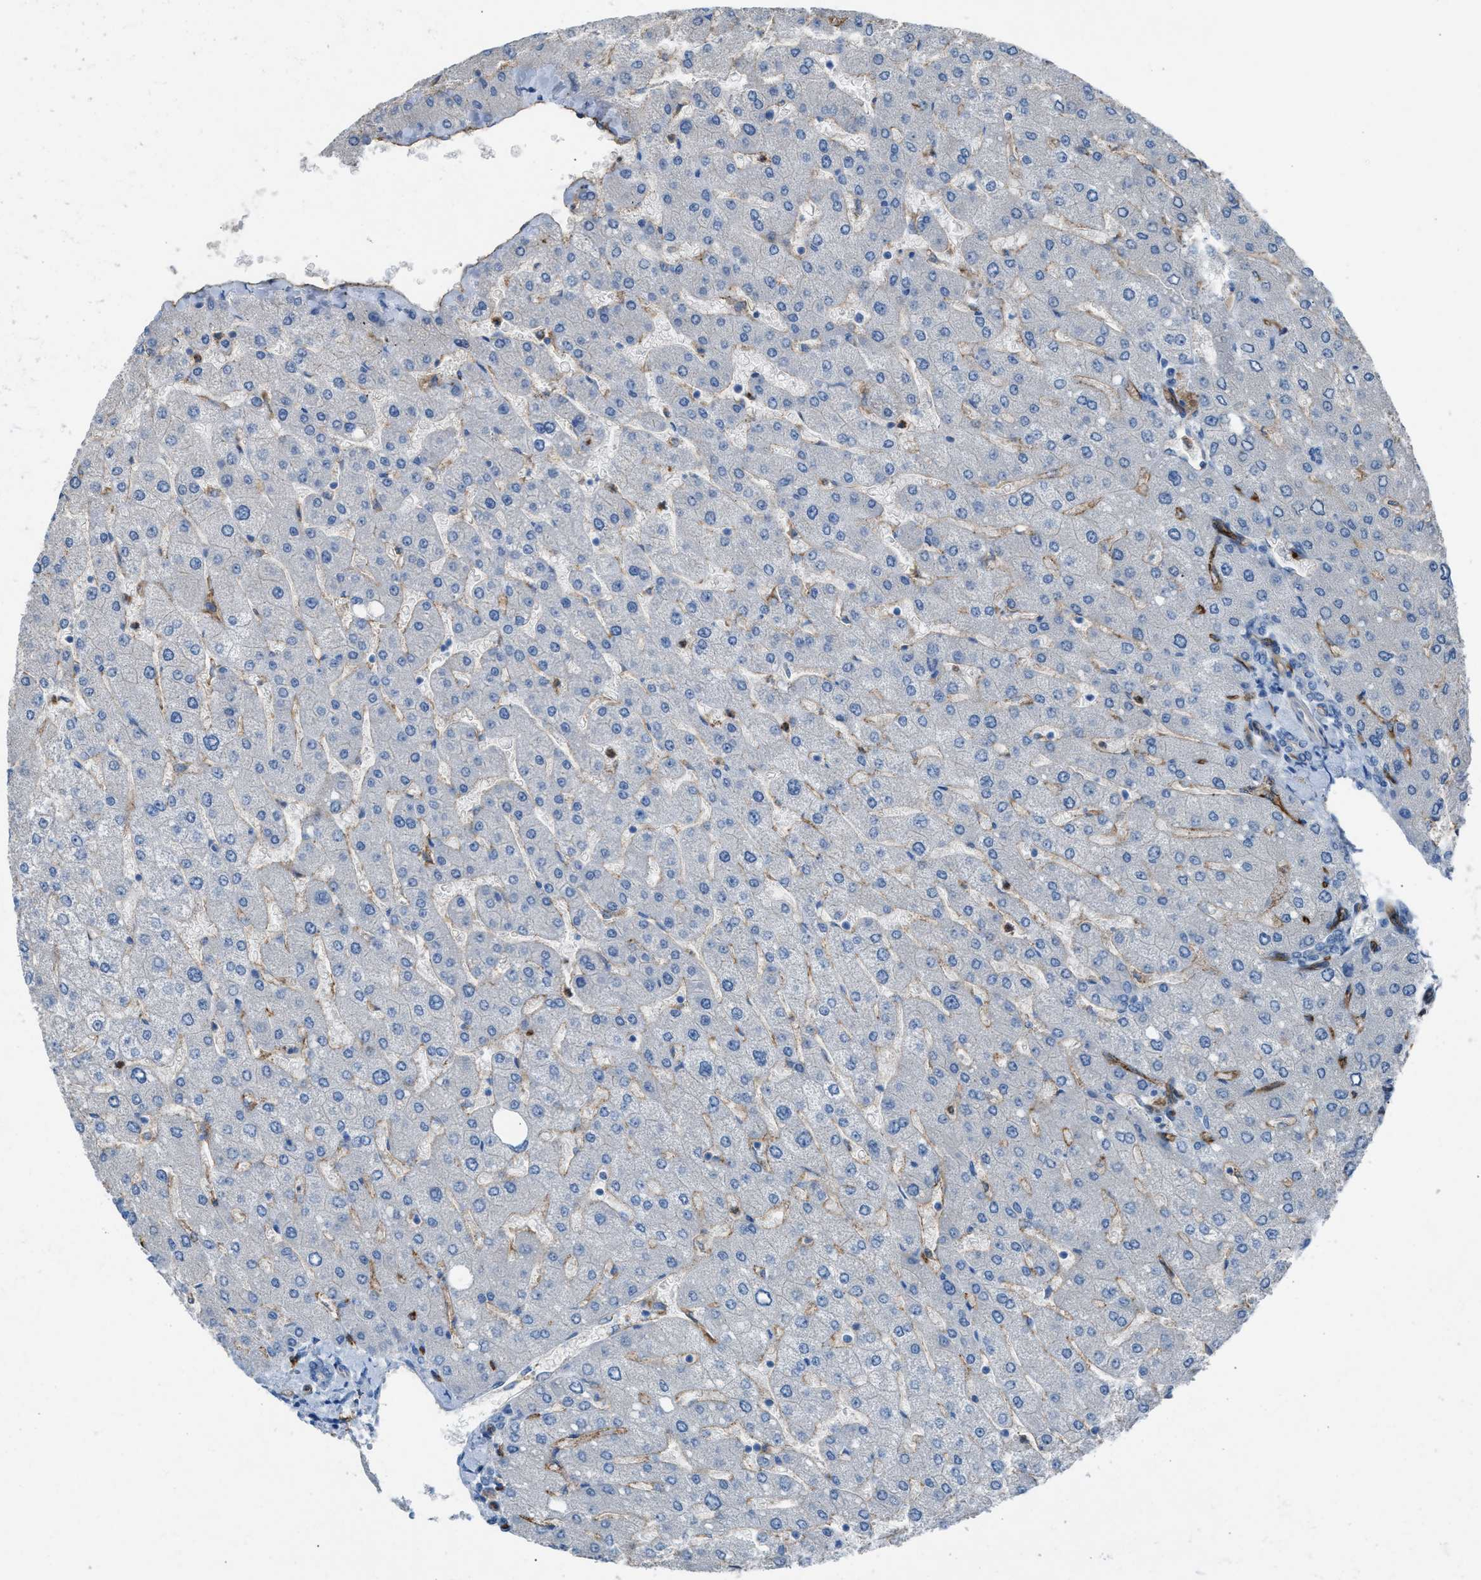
{"staining": {"intensity": "negative", "quantity": "none", "location": "none"}, "tissue": "liver", "cell_type": "Cholangiocytes", "image_type": "normal", "snomed": [{"axis": "morphology", "description": "Normal tissue, NOS"}, {"axis": "topography", "description": "Liver"}], "caption": "High power microscopy histopathology image of an immunohistochemistry (IHC) histopathology image of normal liver, revealing no significant positivity in cholangiocytes.", "gene": "DYSF", "patient": {"sex": "male", "age": 55}}